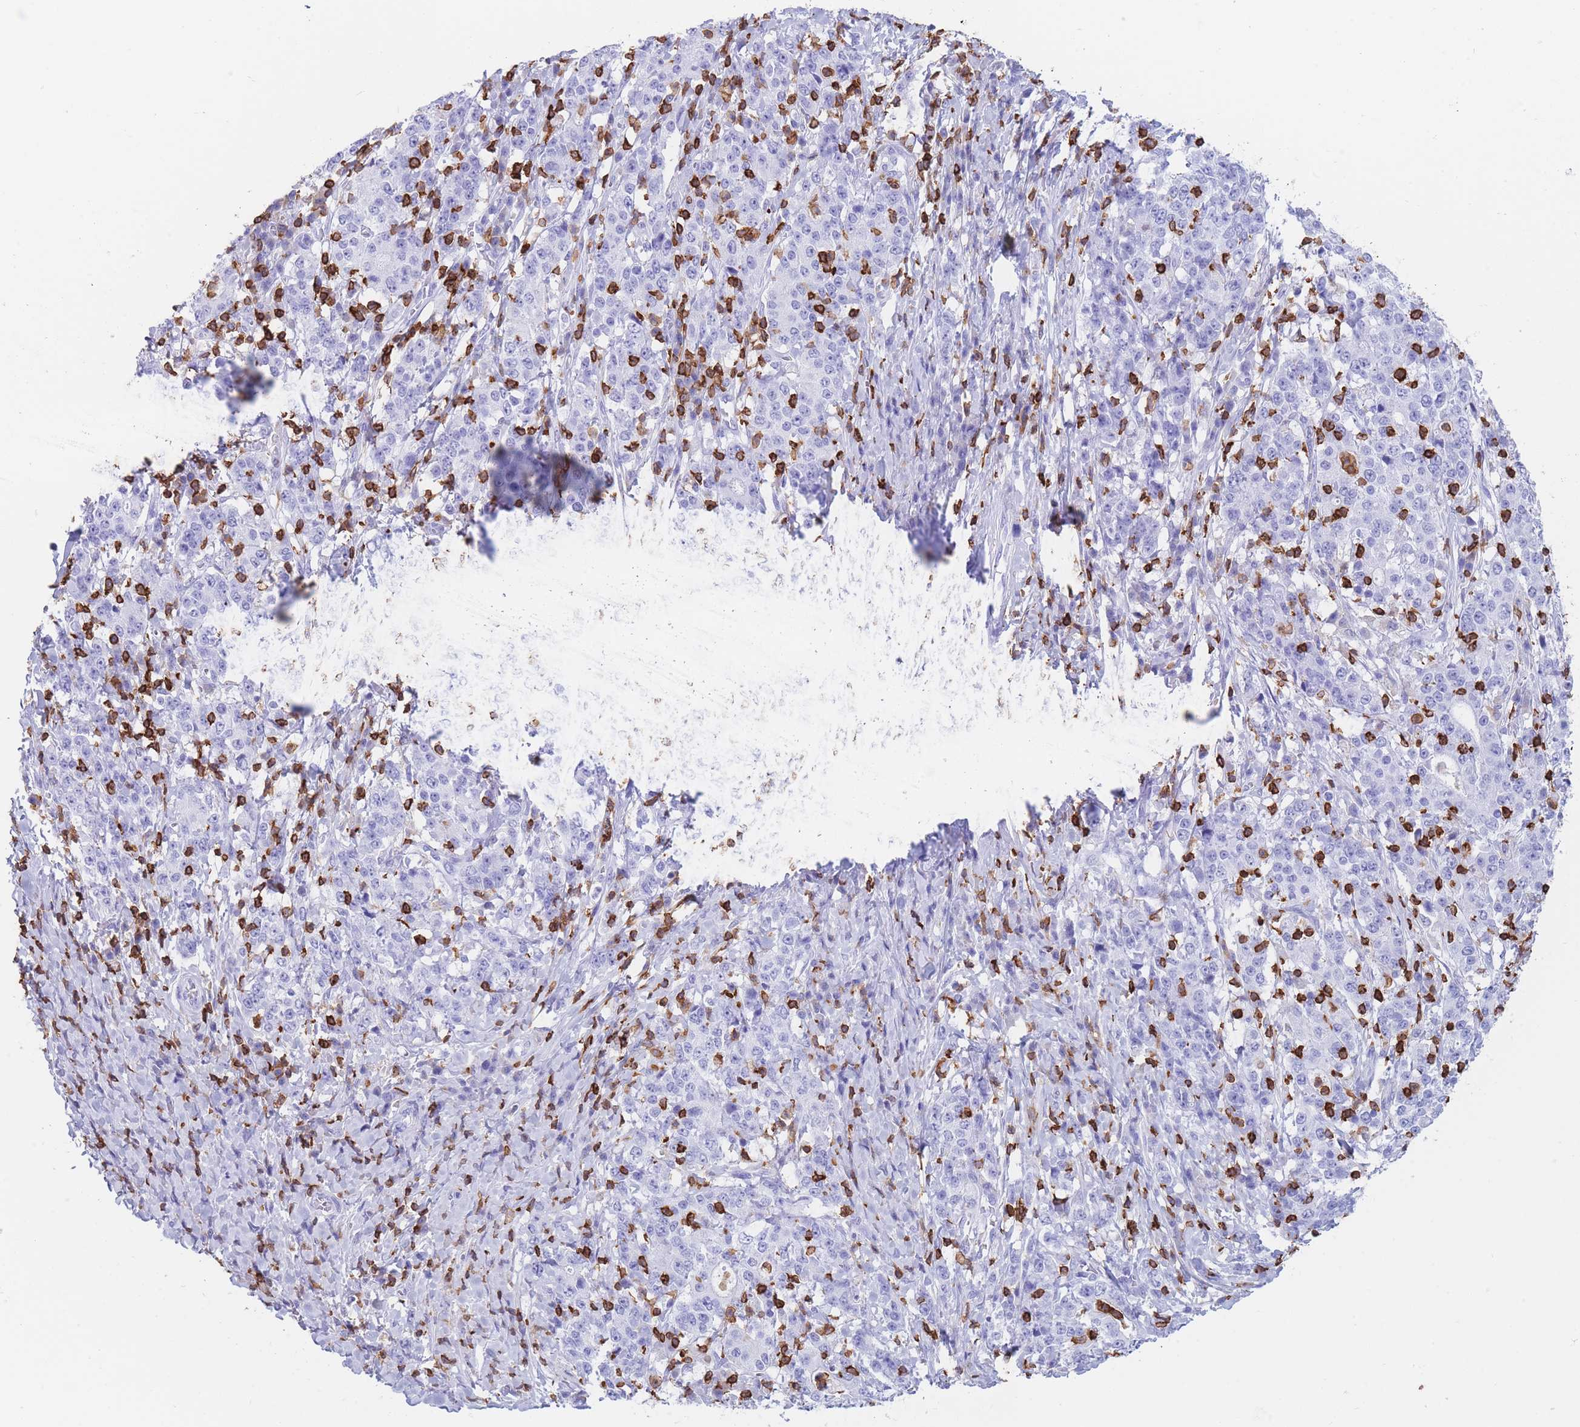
{"staining": {"intensity": "negative", "quantity": "none", "location": "none"}, "tissue": "stomach cancer", "cell_type": "Tumor cells", "image_type": "cancer", "snomed": [{"axis": "morphology", "description": "Normal tissue, NOS"}, {"axis": "morphology", "description": "Adenocarcinoma, NOS"}, {"axis": "topography", "description": "Stomach, upper"}, {"axis": "topography", "description": "Stomach"}], "caption": "Immunohistochemistry (IHC) image of stomach cancer (adenocarcinoma) stained for a protein (brown), which demonstrates no staining in tumor cells.", "gene": "CORO1A", "patient": {"sex": "male", "age": 59}}